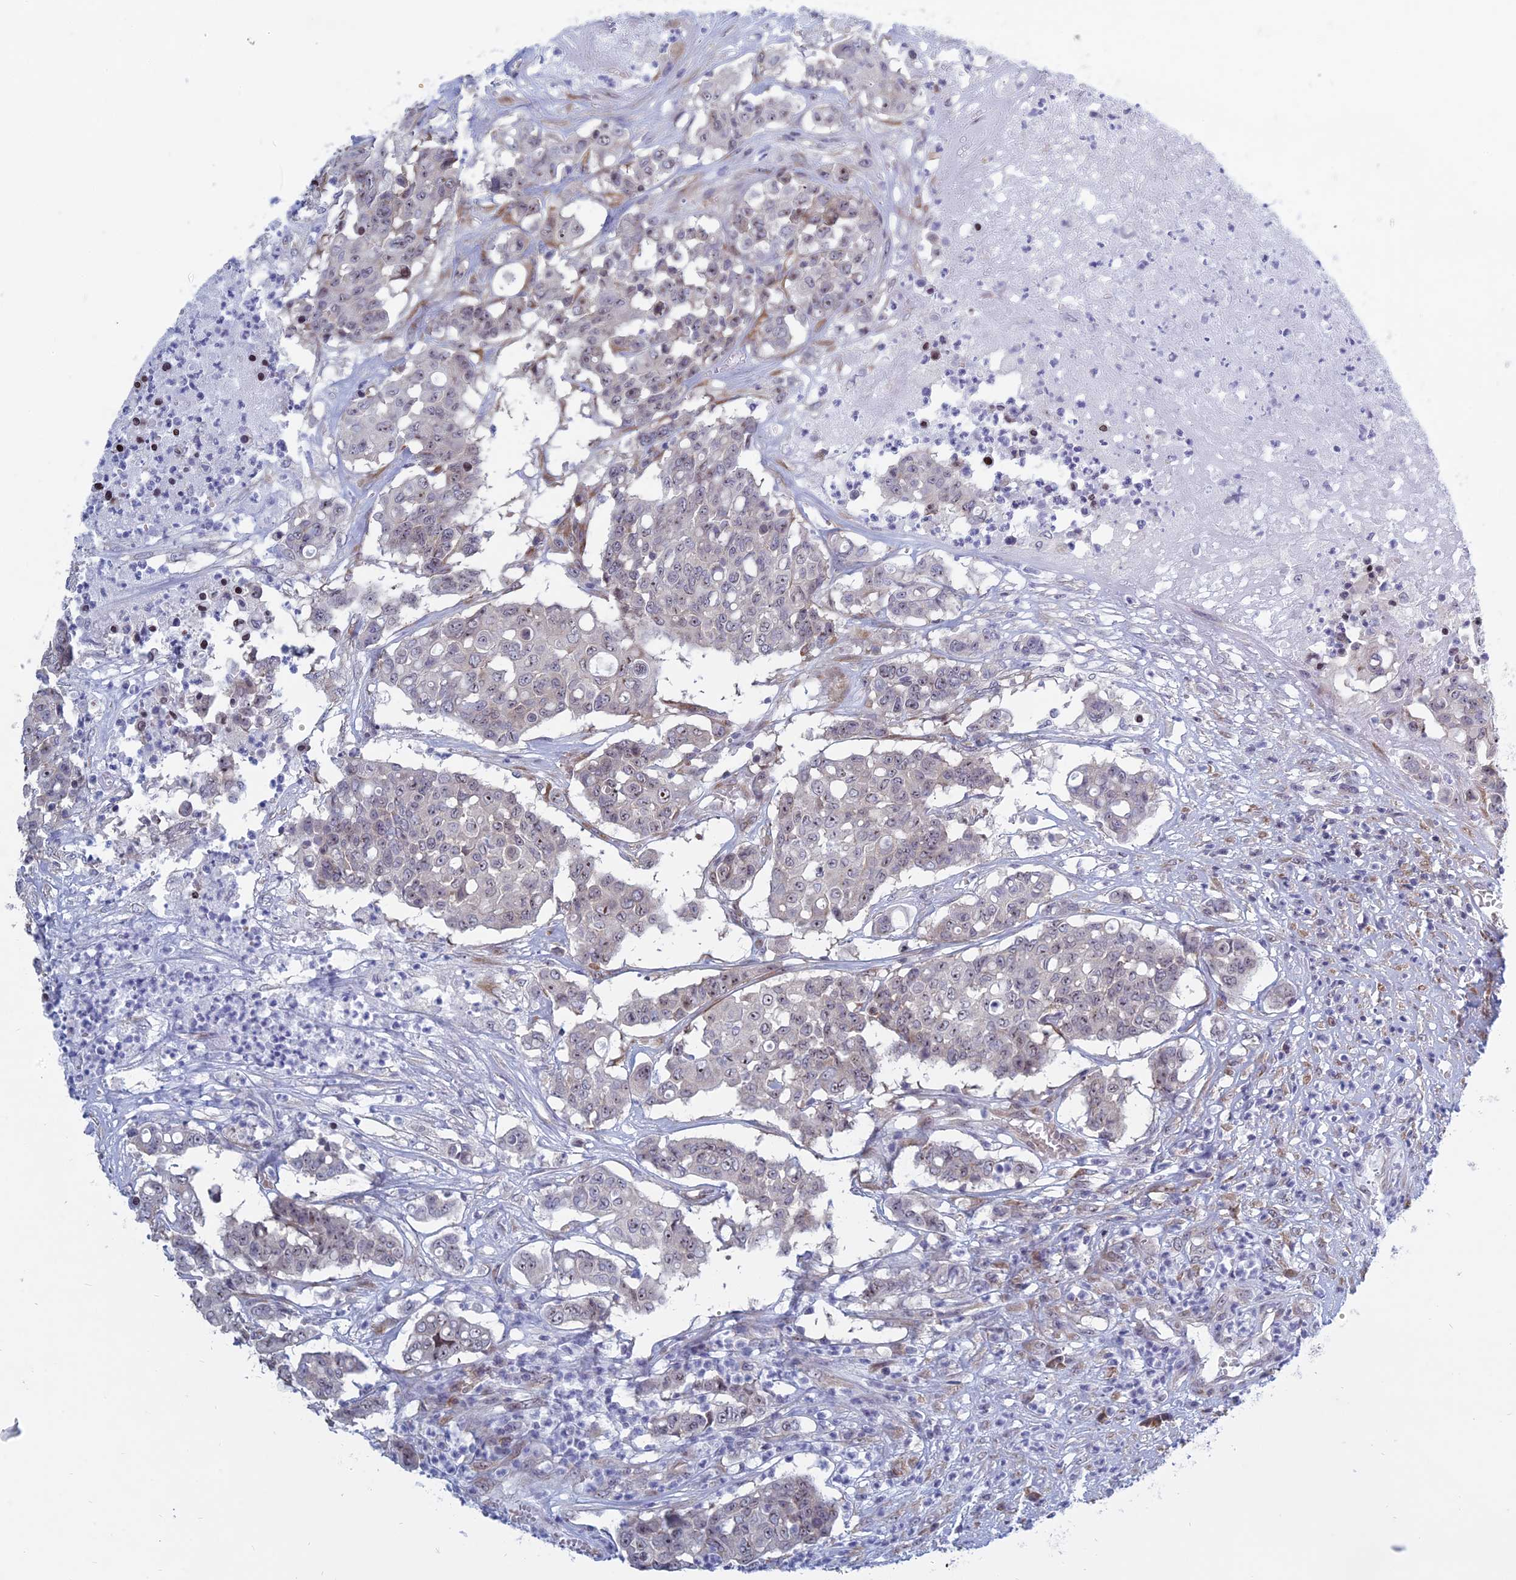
{"staining": {"intensity": "negative", "quantity": "none", "location": "none"}, "tissue": "colorectal cancer", "cell_type": "Tumor cells", "image_type": "cancer", "snomed": [{"axis": "morphology", "description": "Adenocarcinoma, NOS"}, {"axis": "topography", "description": "Colon"}], "caption": "Tumor cells show no significant protein expression in adenocarcinoma (colorectal).", "gene": "RPS19BP1", "patient": {"sex": "male", "age": 51}}